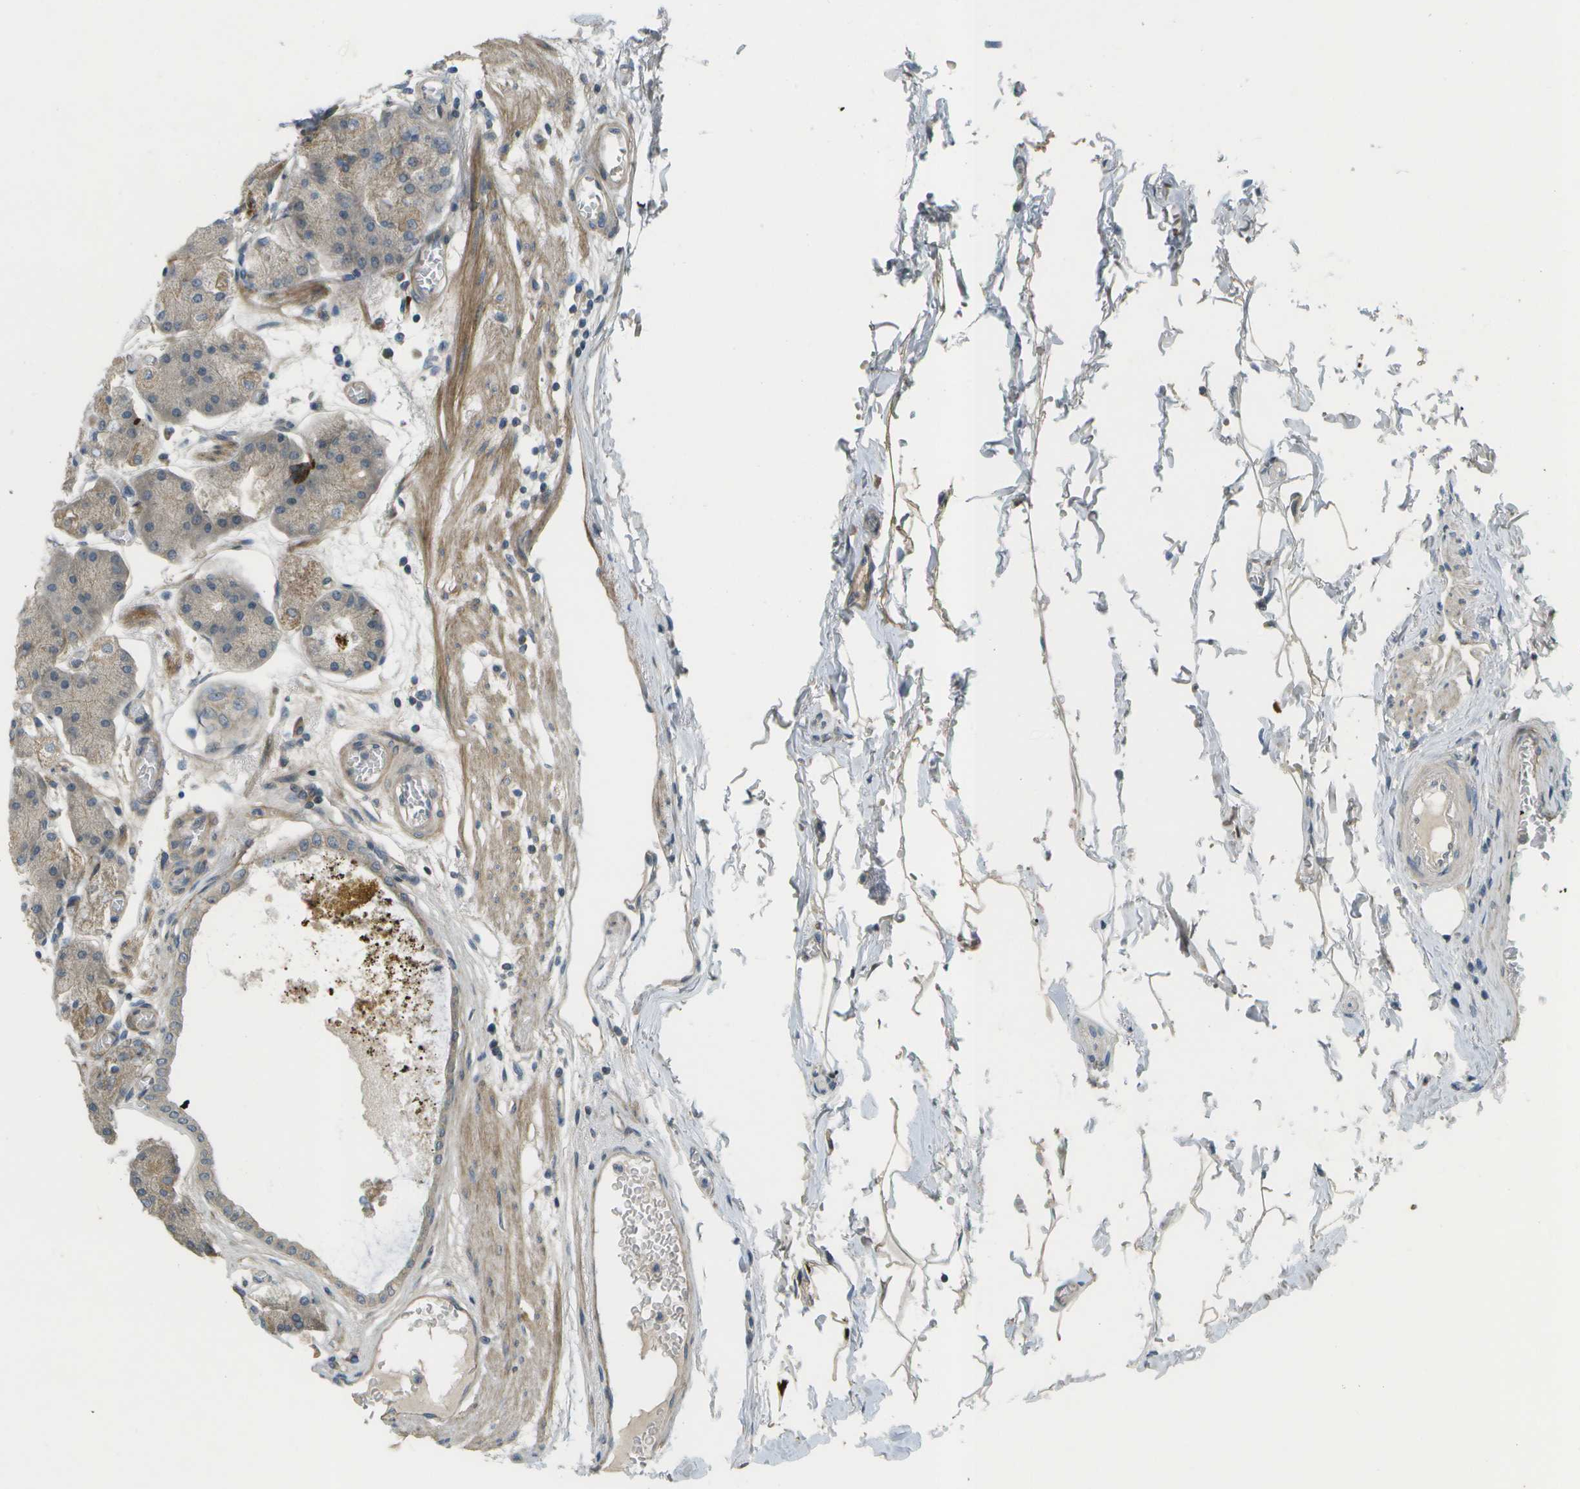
{"staining": {"intensity": "moderate", "quantity": ">75%", "location": "cytoplasmic/membranous"}, "tissue": "stomach", "cell_type": "Glandular cells", "image_type": "normal", "snomed": [{"axis": "morphology", "description": "Normal tissue, NOS"}, {"axis": "topography", "description": "Stomach, lower"}], "caption": "This image shows immunohistochemistry staining of unremarkable human stomach, with medium moderate cytoplasmic/membranous staining in about >75% of glandular cells.", "gene": "WNK2", "patient": {"sex": "male", "age": 71}}